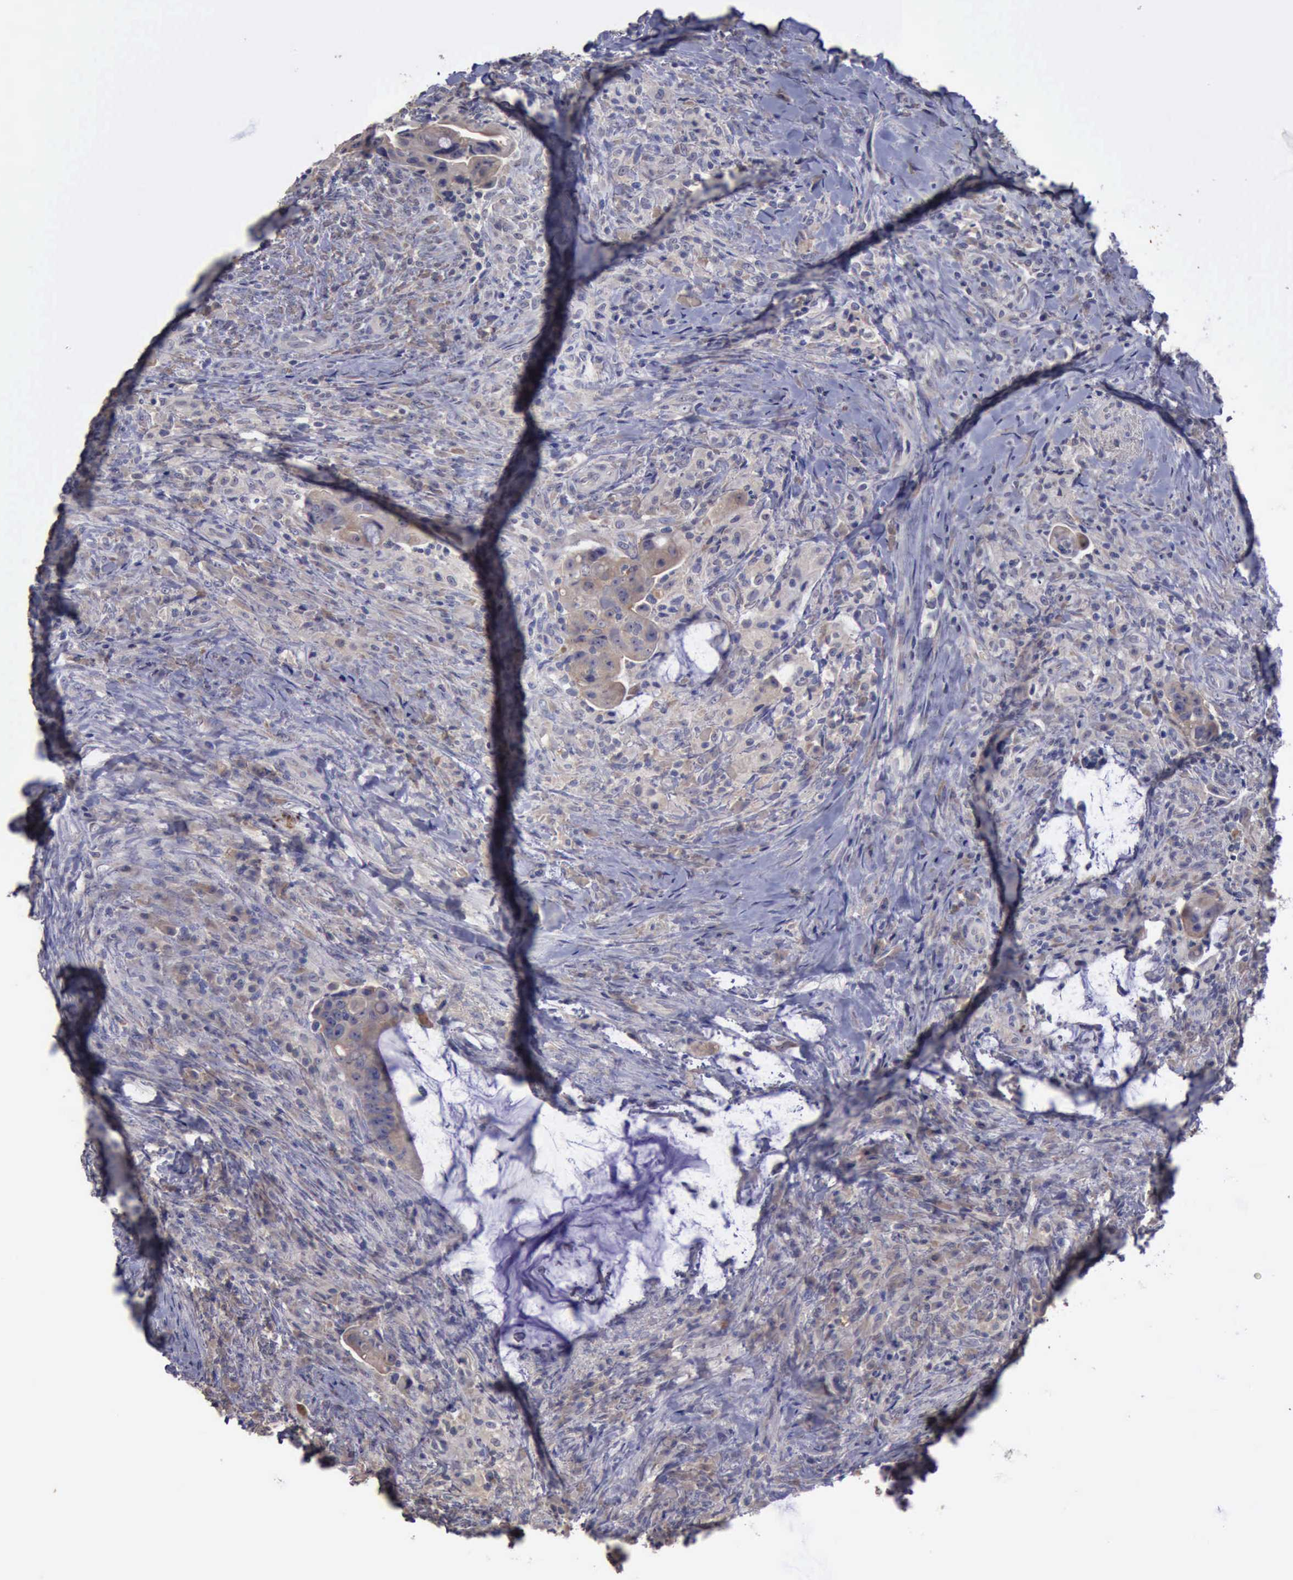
{"staining": {"intensity": "weak", "quantity": "25%-75%", "location": "cytoplasmic/membranous"}, "tissue": "colorectal cancer", "cell_type": "Tumor cells", "image_type": "cancer", "snomed": [{"axis": "morphology", "description": "Adenocarcinoma, NOS"}, {"axis": "topography", "description": "Rectum"}], "caption": "Tumor cells demonstrate low levels of weak cytoplasmic/membranous staining in about 25%-75% of cells in adenocarcinoma (colorectal).", "gene": "PHKA1", "patient": {"sex": "female", "age": 71}}